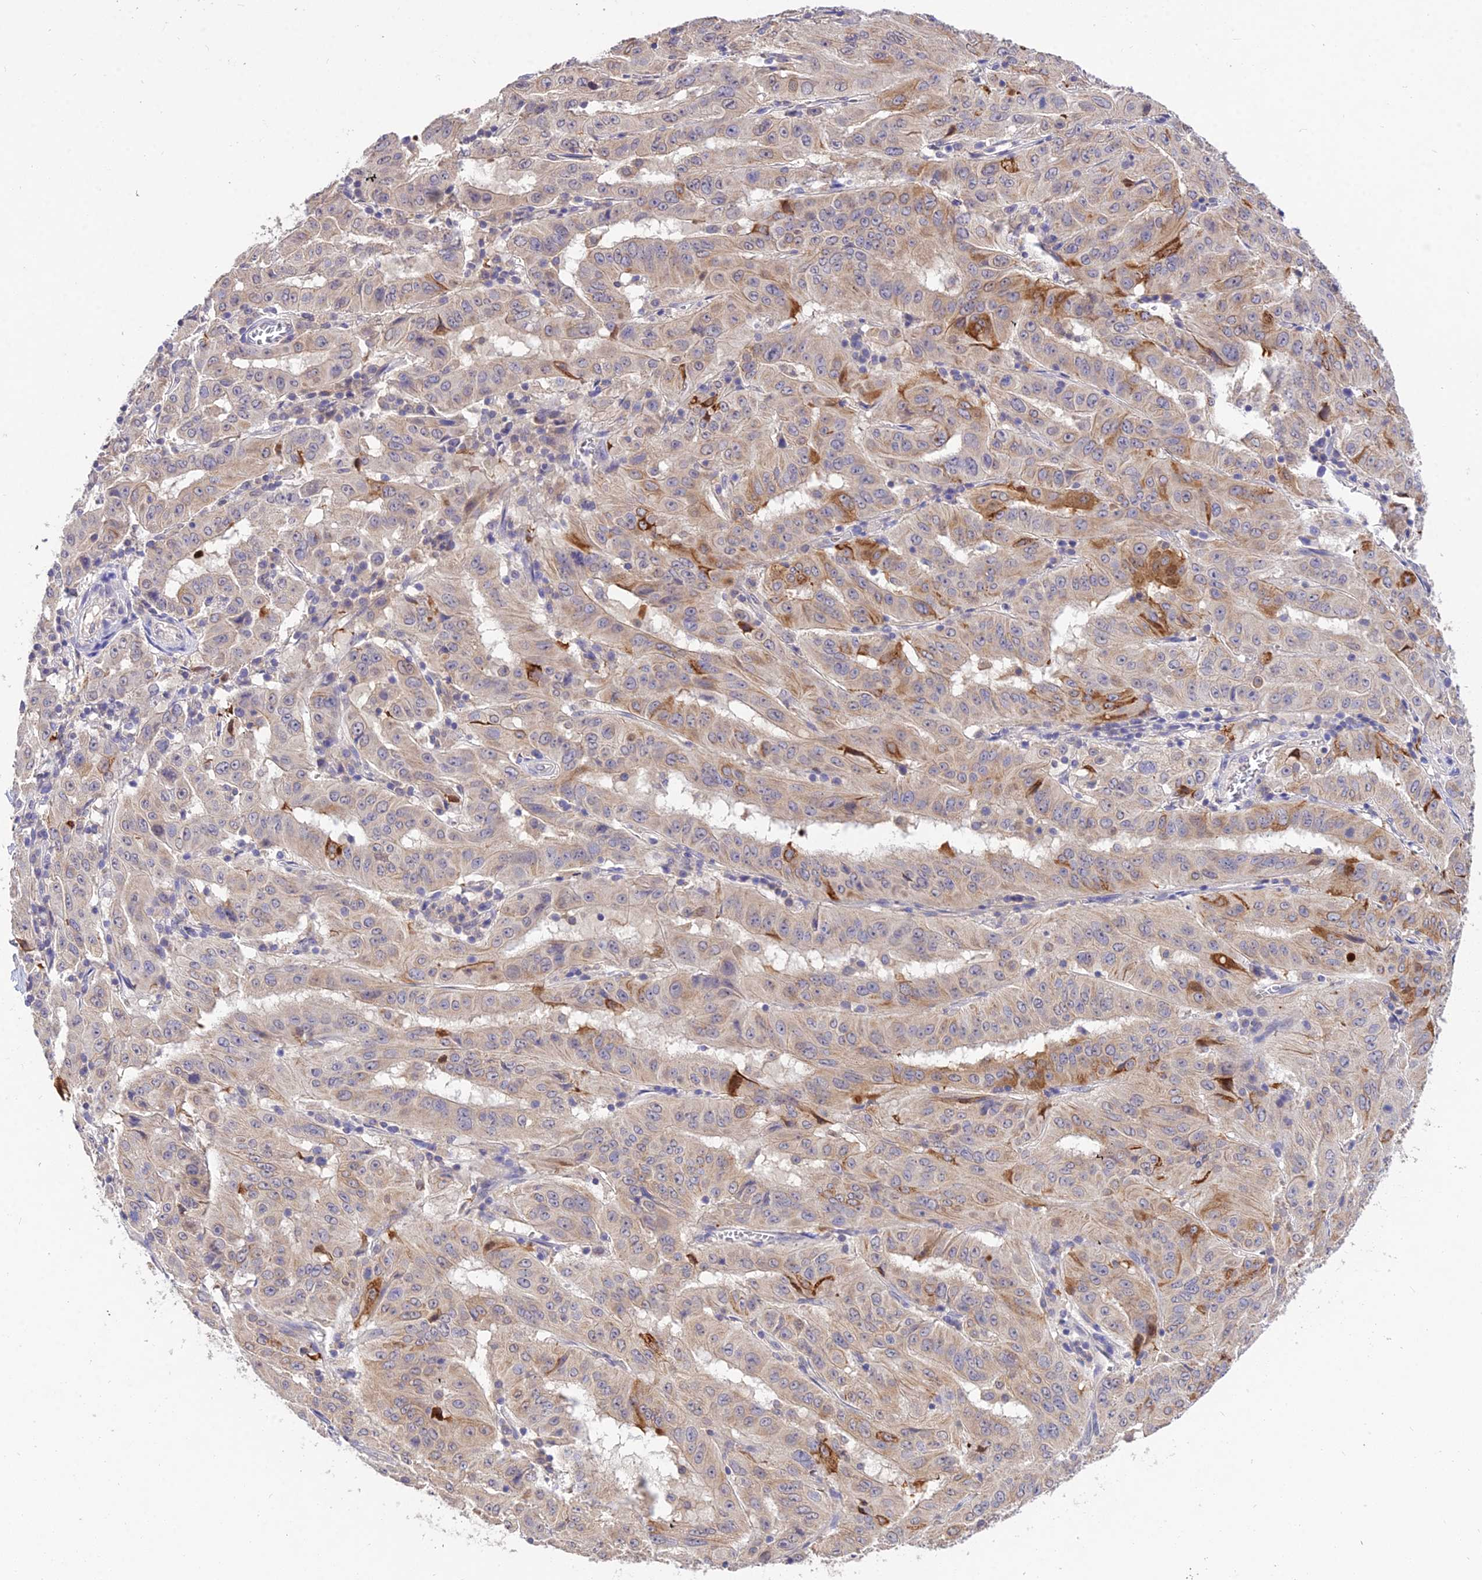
{"staining": {"intensity": "strong", "quantity": "<25%", "location": "cytoplasmic/membranous"}, "tissue": "pancreatic cancer", "cell_type": "Tumor cells", "image_type": "cancer", "snomed": [{"axis": "morphology", "description": "Adenocarcinoma, NOS"}, {"axis": "topography", "description": "Pancreas"}], "caption": "Human pancreatic cancer stained with a protein marker displays strong staining in tumor cells.", "gene": "PGK1", "patient": {"sex": "male", "age": 63}}